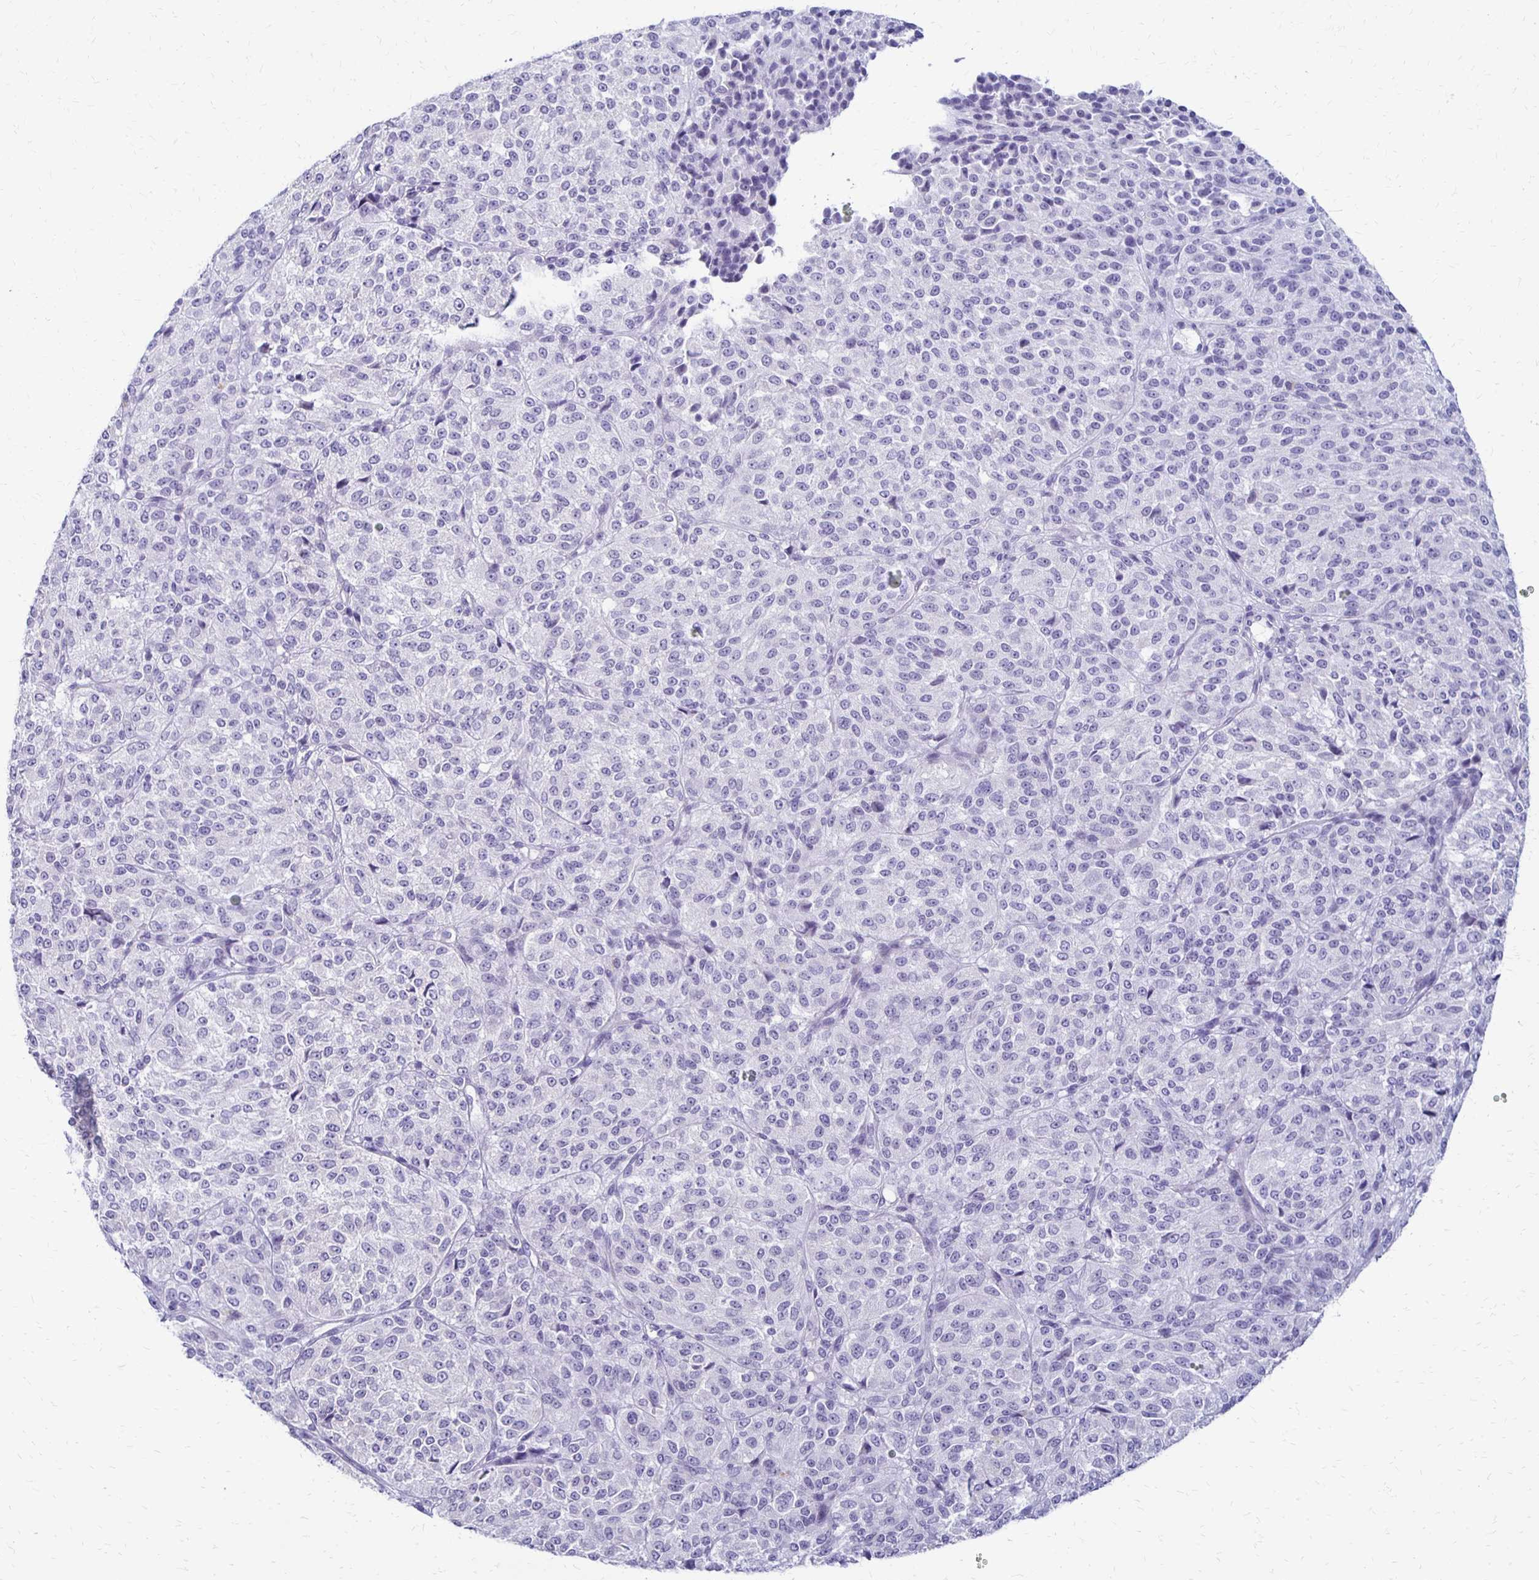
{"staining": {"intensity": "negative", "quantity": "none", "location": "none"}, "tissue": "melanoma", "cell_type": "Tumor cells", "image_type": "cancer", "snomed": [{"axis": "morphology", "description": "Malignant melanoma, Metastatic site"}, {"axis": "topography", "description": "Brain"}], "caption": "Micrograph shows no significant protein positivity in tumor cells of melanoma.", "gene": "RYR1", "patient": {"sex": "female", "age": 56}}